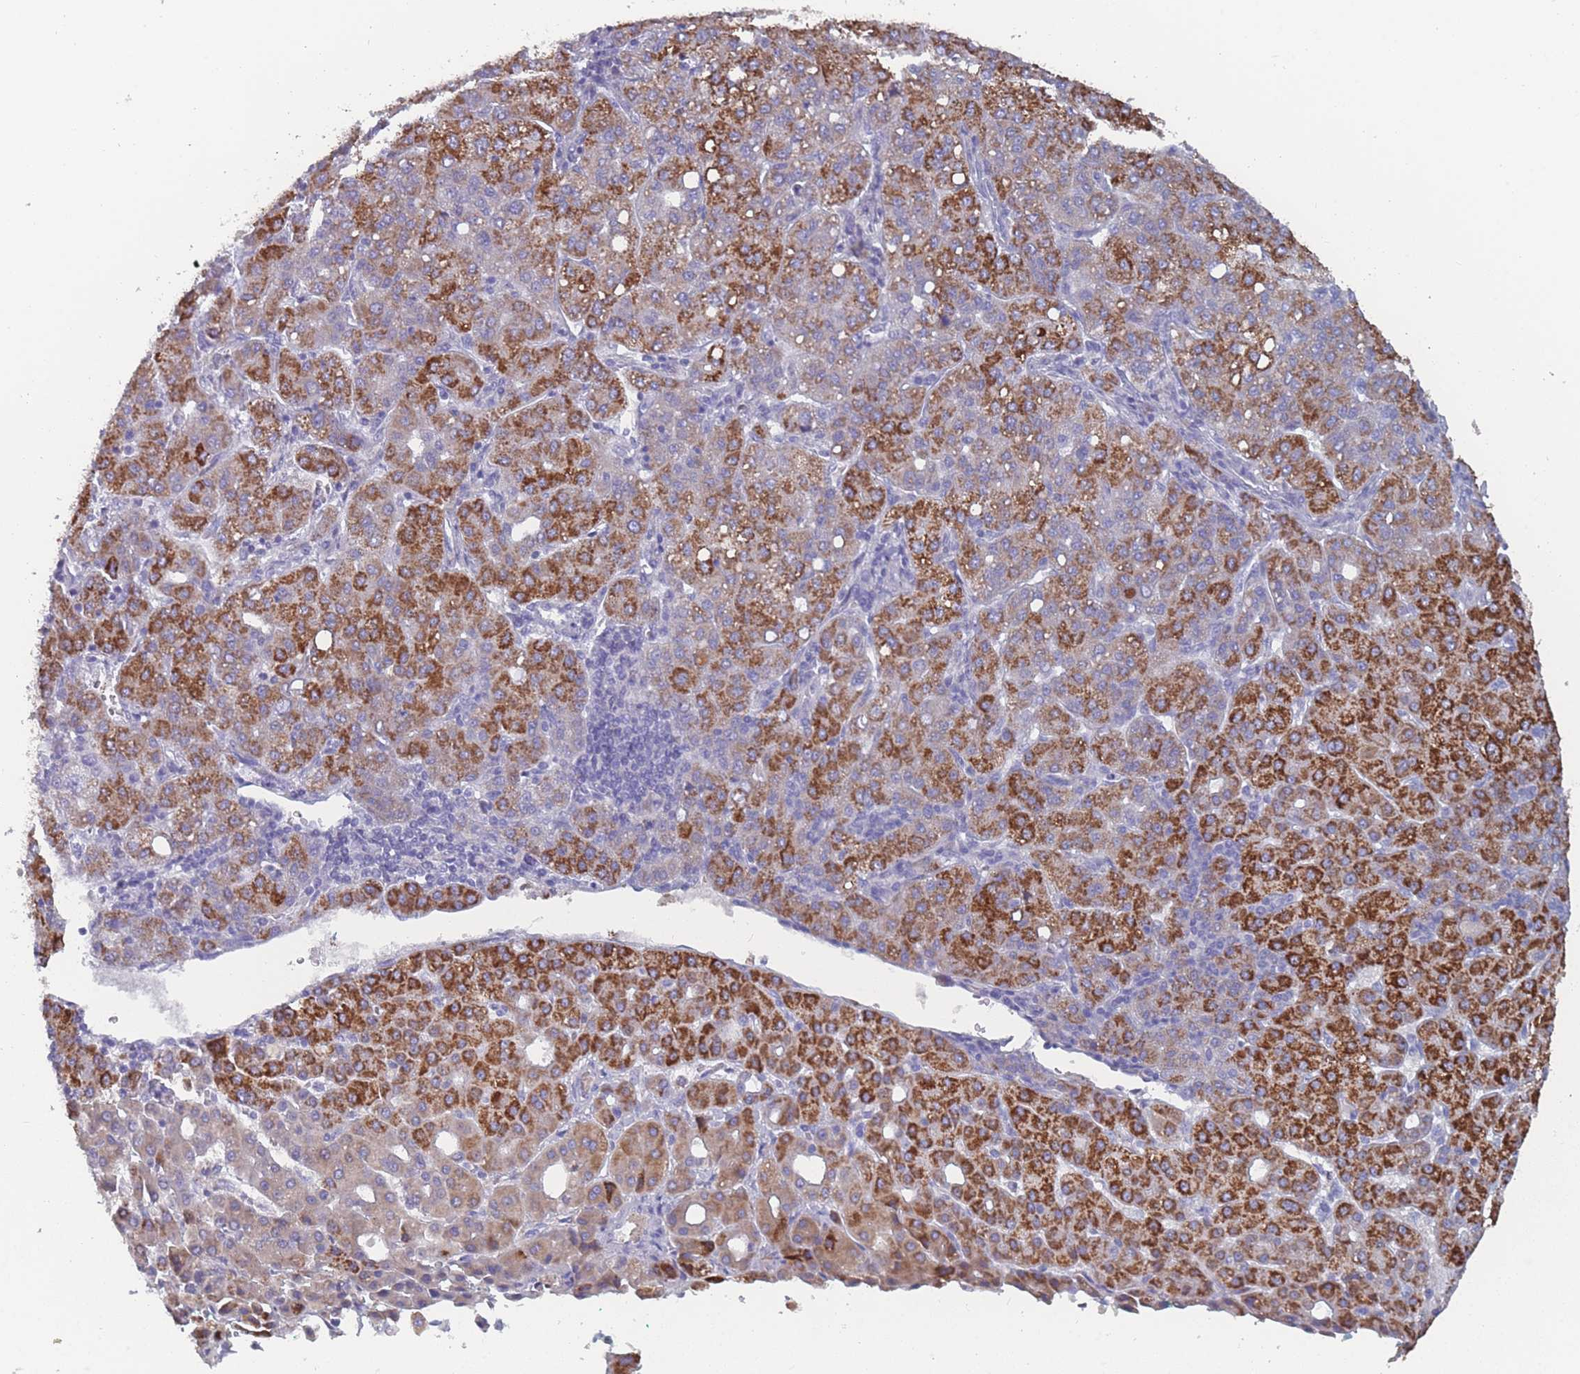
{"staining": {"intensity": "strong", "quantity": "25%-75%", "location": "cytoplasmic/membranous"}, "tissue": "liver cancer", "cell_type": "Tumor cells", "image_type": "cancer", "snomed": [{"axis": "morphology", "description": "Carcinoma, Hepatocellular, NOS"}, {"axis": "topography", "description": "Liver"}], "caption": "IHC image of hepatocellular carcinoma (liver) stained for a protein (brown), which reveals high levels of strong cytoplasmic/membranous staining in approximately 25%-75% of tumor cells.", "gene": "ST8SIA5", "patient": {"sex": "male", "age": 65}}